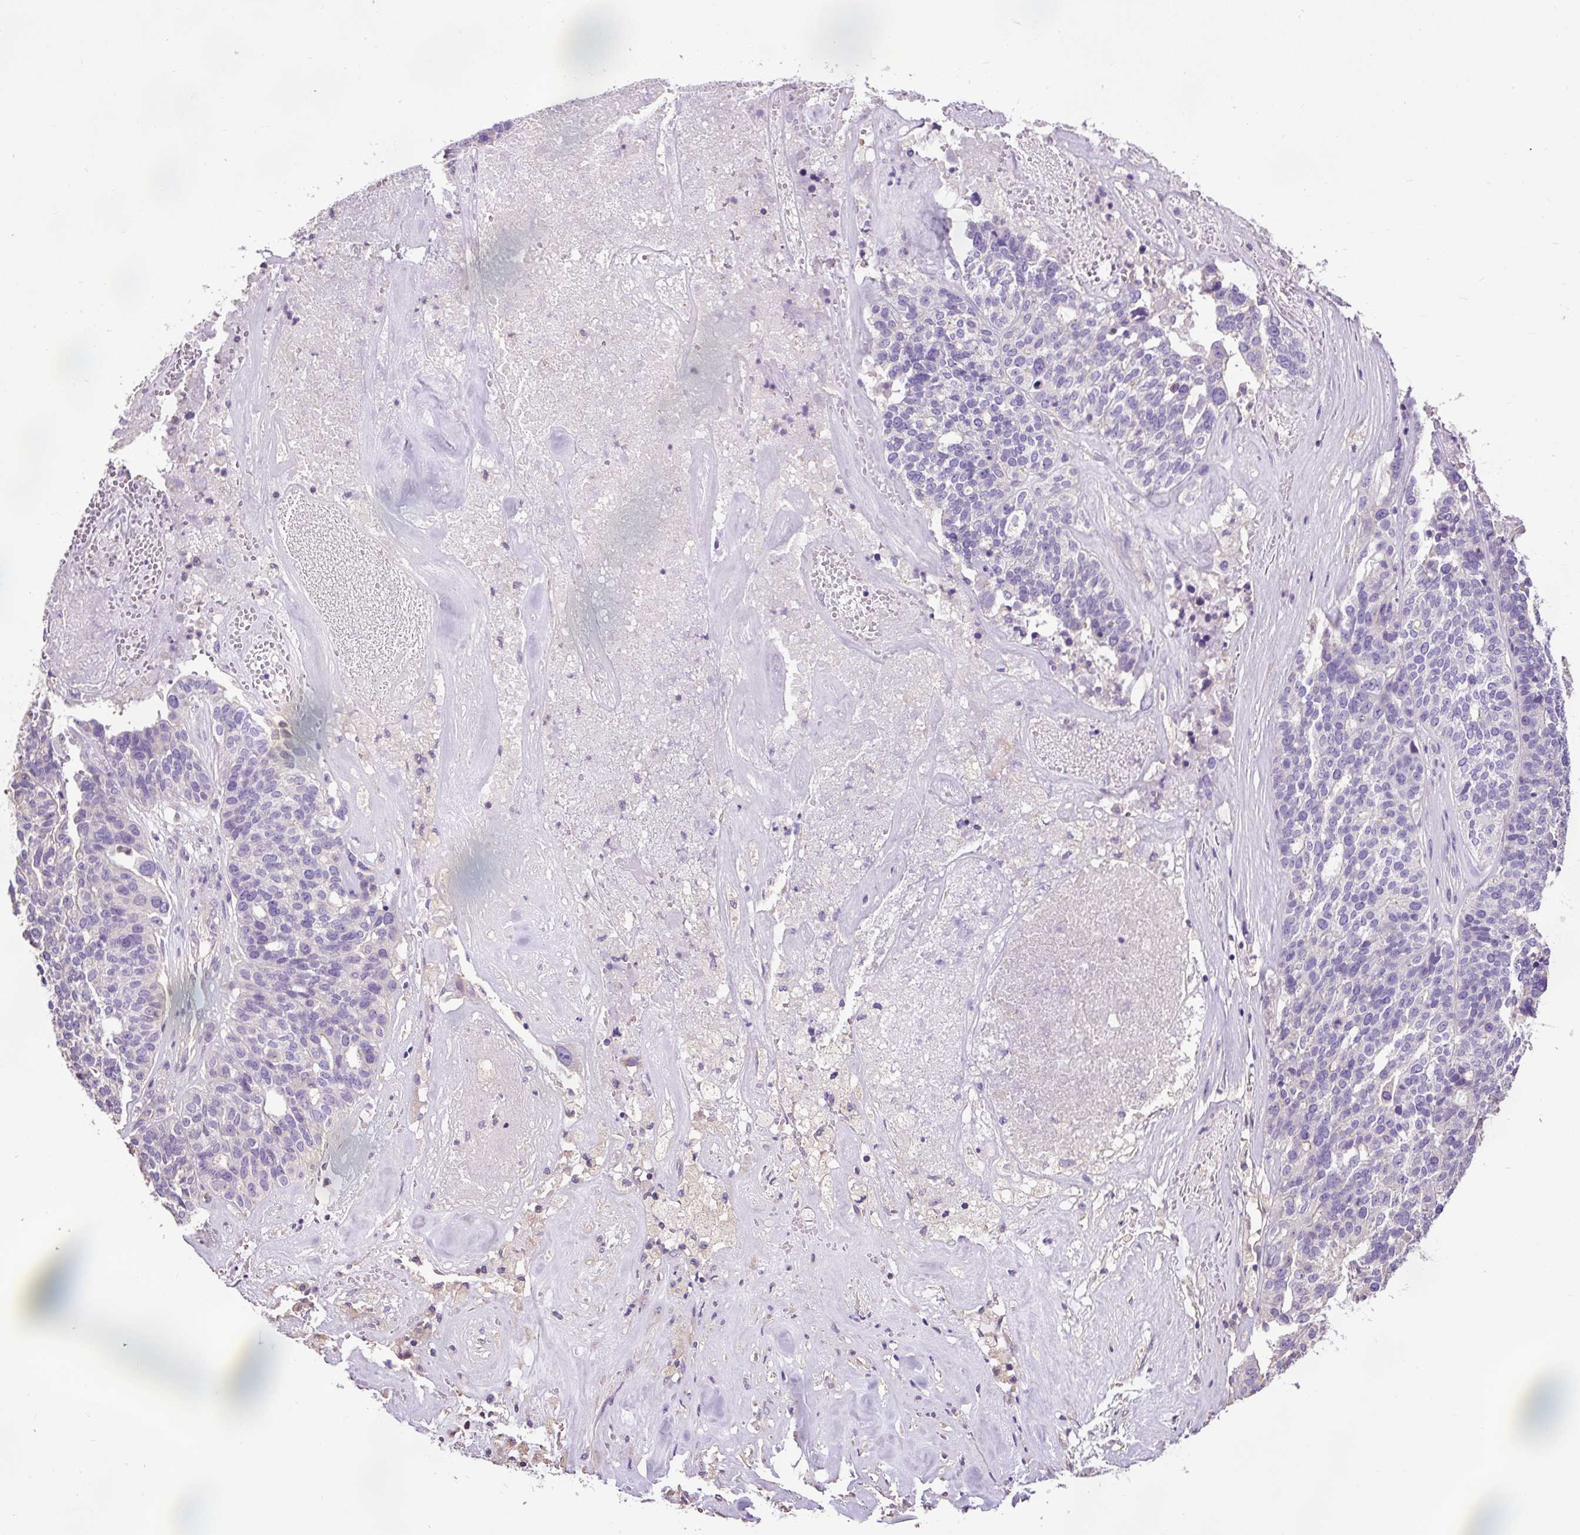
{"staining": {"intensity": "negative", "quantity": "none", "location": "none"}, "tissue": "ovarian cancer", "cell_type": "Tumor cells", "image_type": "cancer", "snomed": [{"axis": "morphology", "description": "Cystadenocarcinoma, serous, NOS"}, {"axis": "topography", "description": "Ovary"}], "caption": "Ovarian cancer (serous cystadenocarcinoma) stained for a protein using immunohistochemistry exhibits no staining tumor cells.", "gene": "PDIA2", "patient": {"sex": "female", "age": 59}}